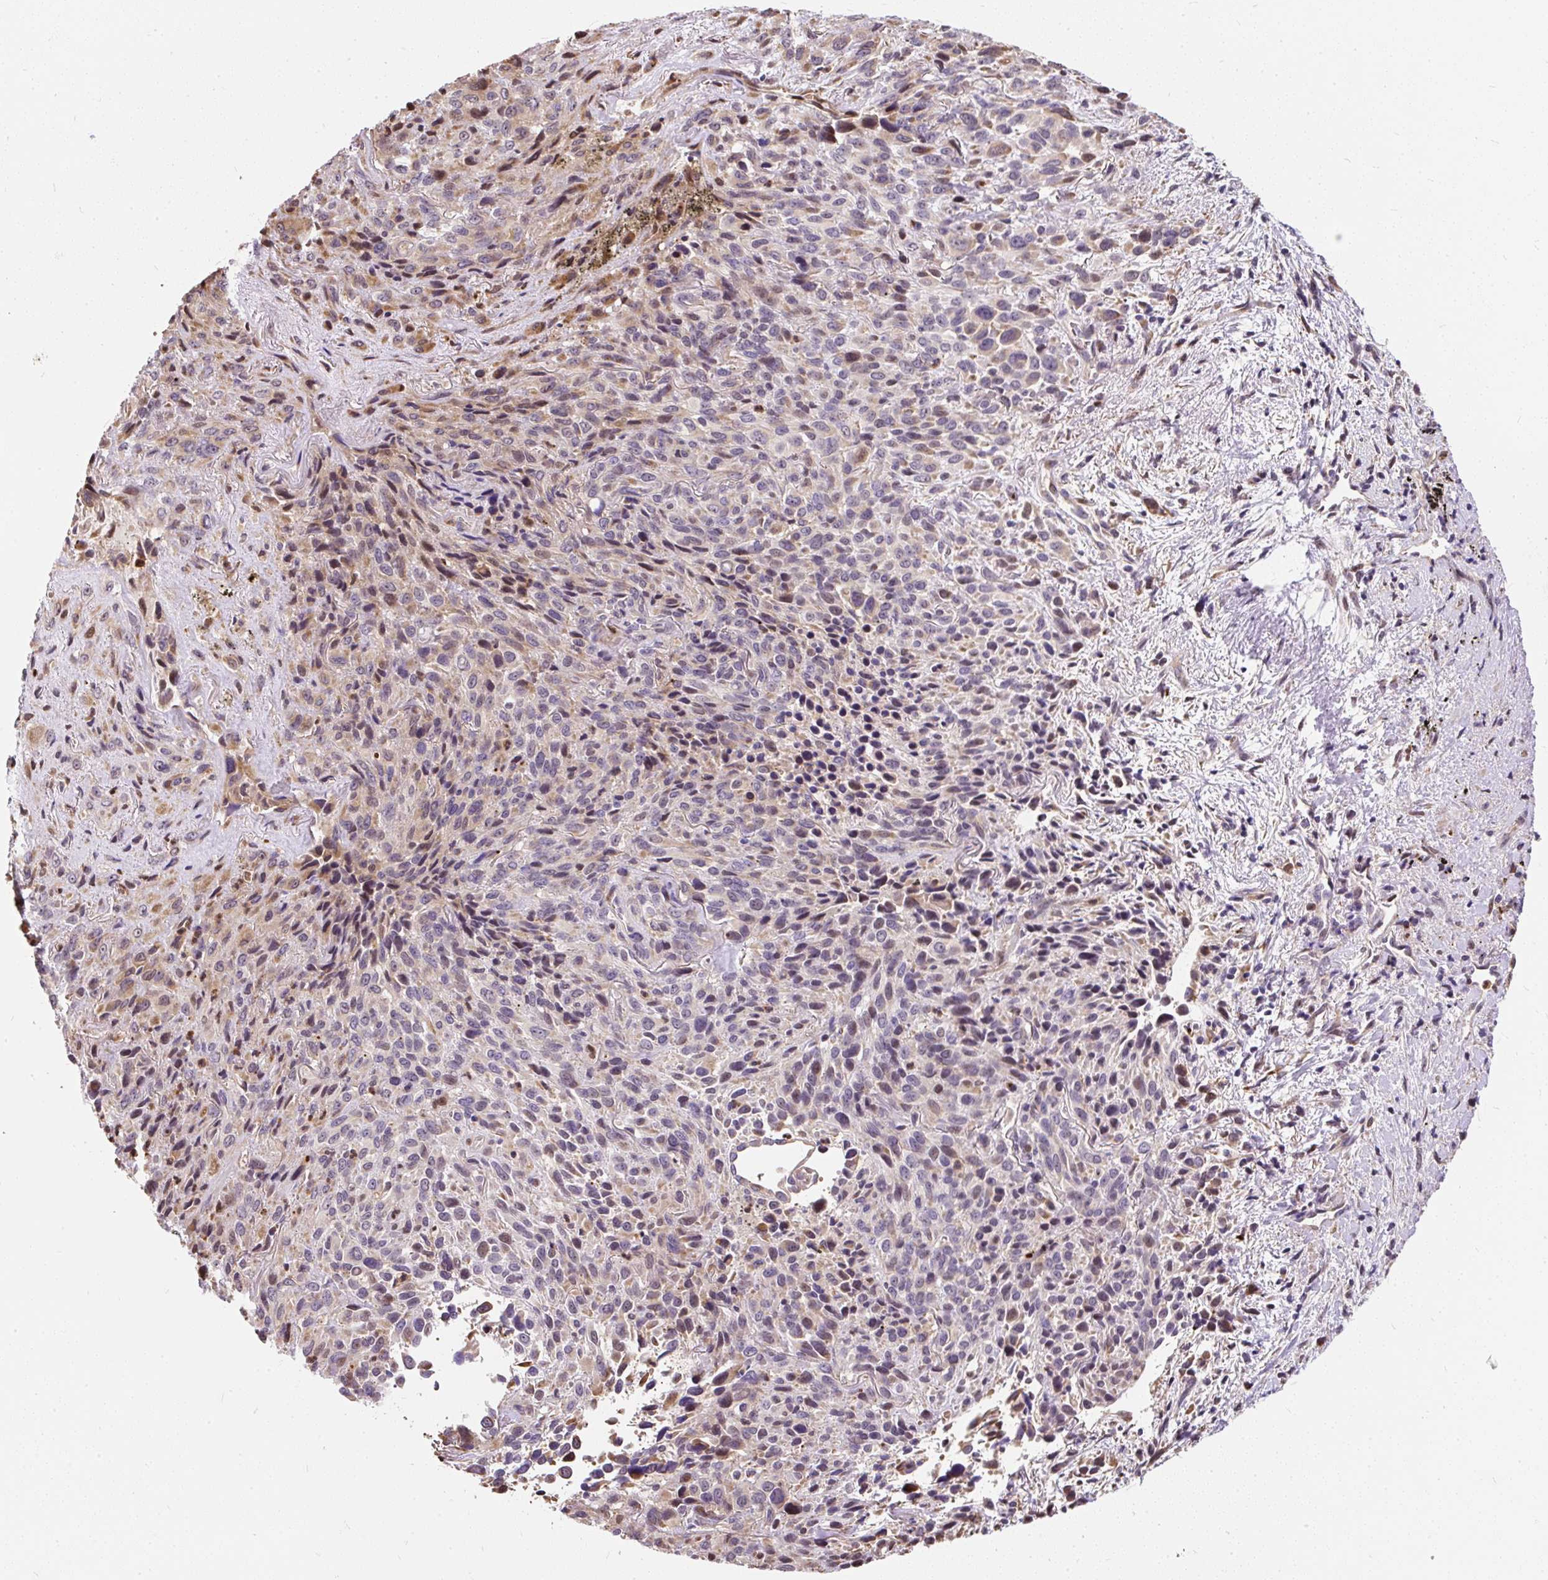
{"staining": {"intensity": "weak", "quantity": "25%-75%", "location": "cytoplasmic/membranous"}, "tissue": "melanoma", "cell_type": "Tumor cells", "image_type": "cancer", "snomed": [{"axis": "morphology", "description": "Malignant melanoma, Metastatic site"}, {"axis": "topography", "description": "Lung"}], "caption": "Immunohistochemistry (IHC) histopathology image of neoplastic tissue: human malignant melanoma (metastatic site) stained using immunohistochemistry exhibits low levels of weak protein expression localized specifically in the cytoplasmic/membranous of tumor cells, appearing as a cytoplasmic/membranous brown color.", "gene": "PUS7L", "patient": {"sex": "male", "age": 48}}